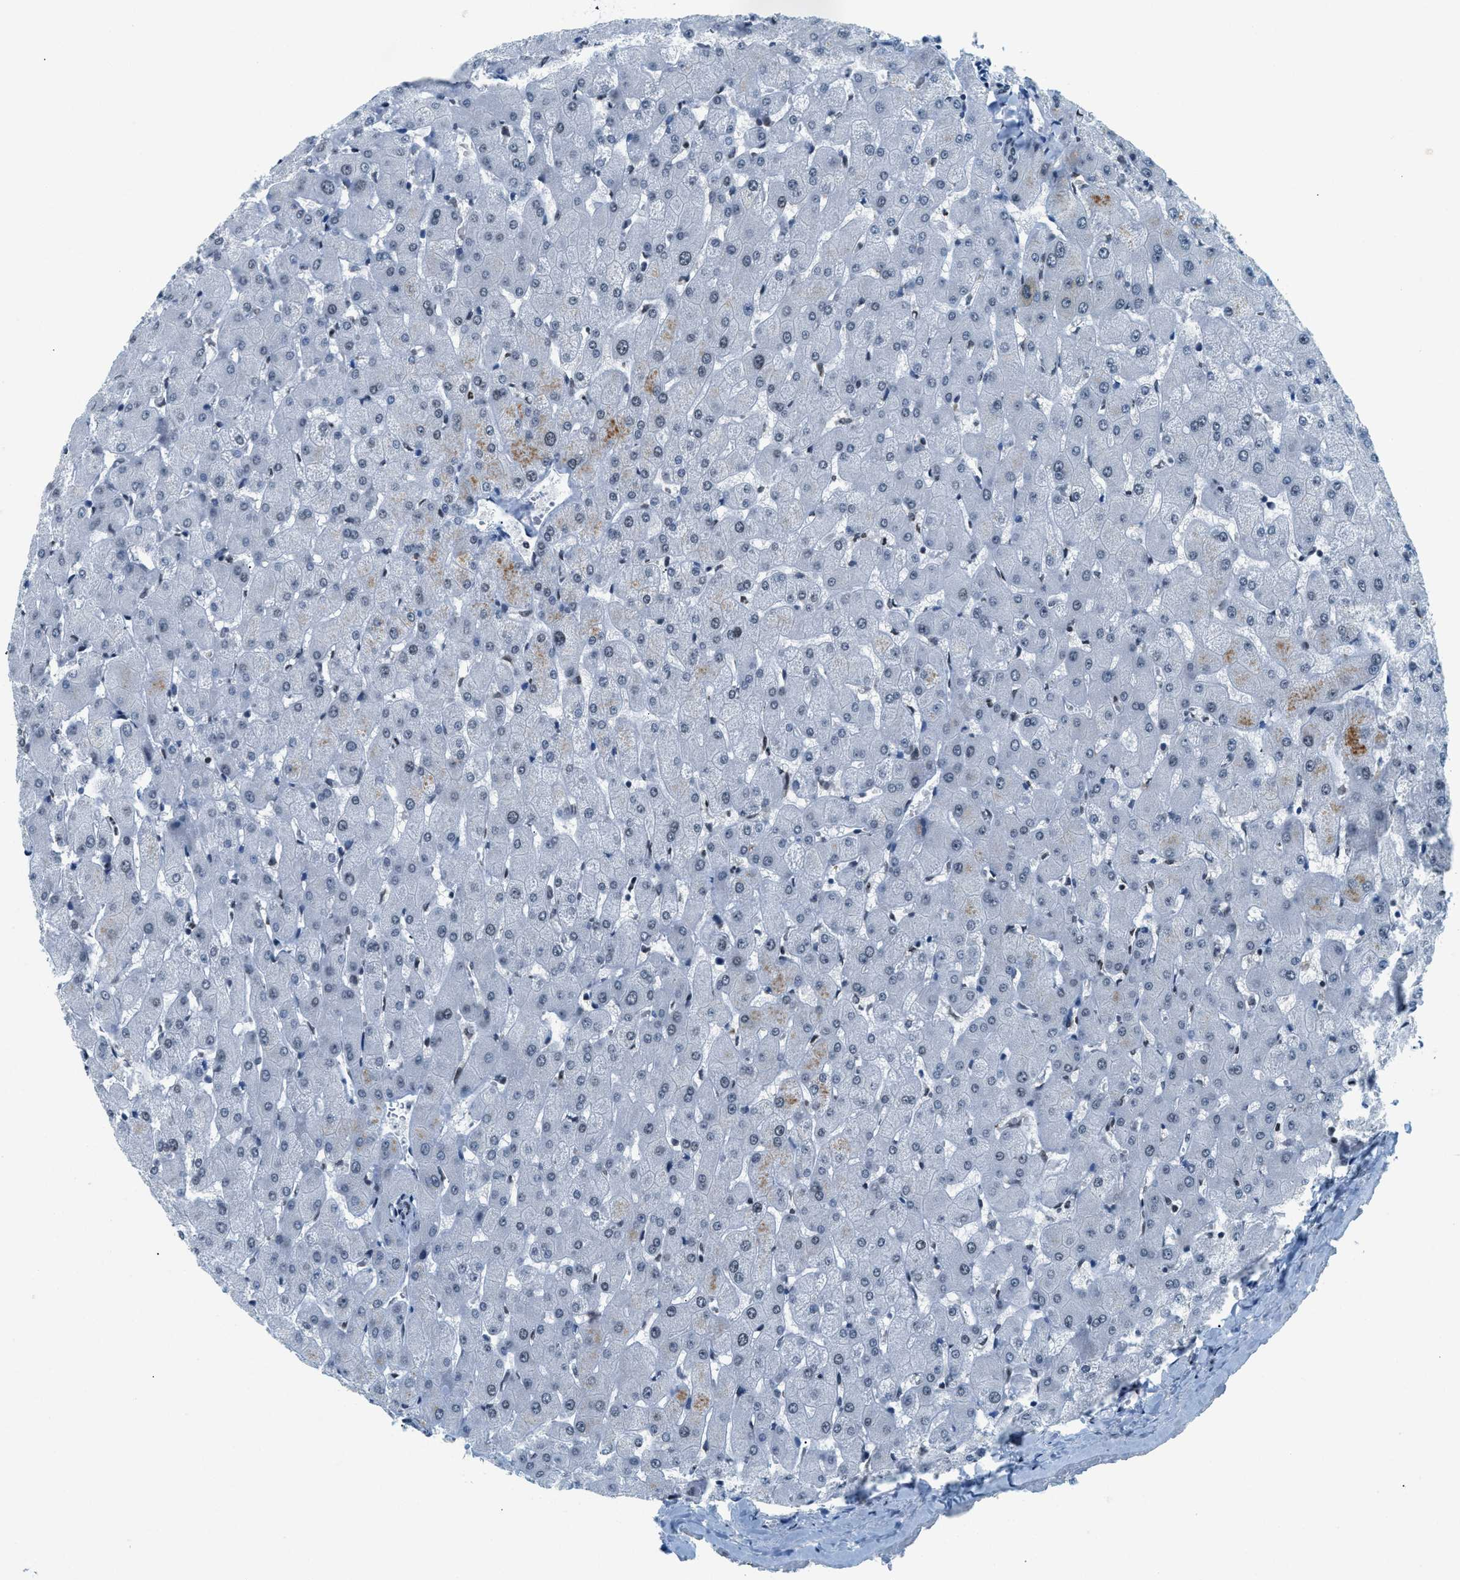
{"staining": {"intensity": "negative", "quantity": "none", "location": "none"}, "tissue": "liver", "cell_type": "Cholangiocytes", "image_type": "normal", "snomed": [{"axis": "morphology", "description": "Normal tissue, NOS"}, {"axis": "topography", "description": "Liver"}], "caption": "Liver stained for a protein using immunohistochemistry (IHC) shows no positivity cholangiocytes.", "gene": "UVRAG", "patient": {"sex": "female", "age": 63}}